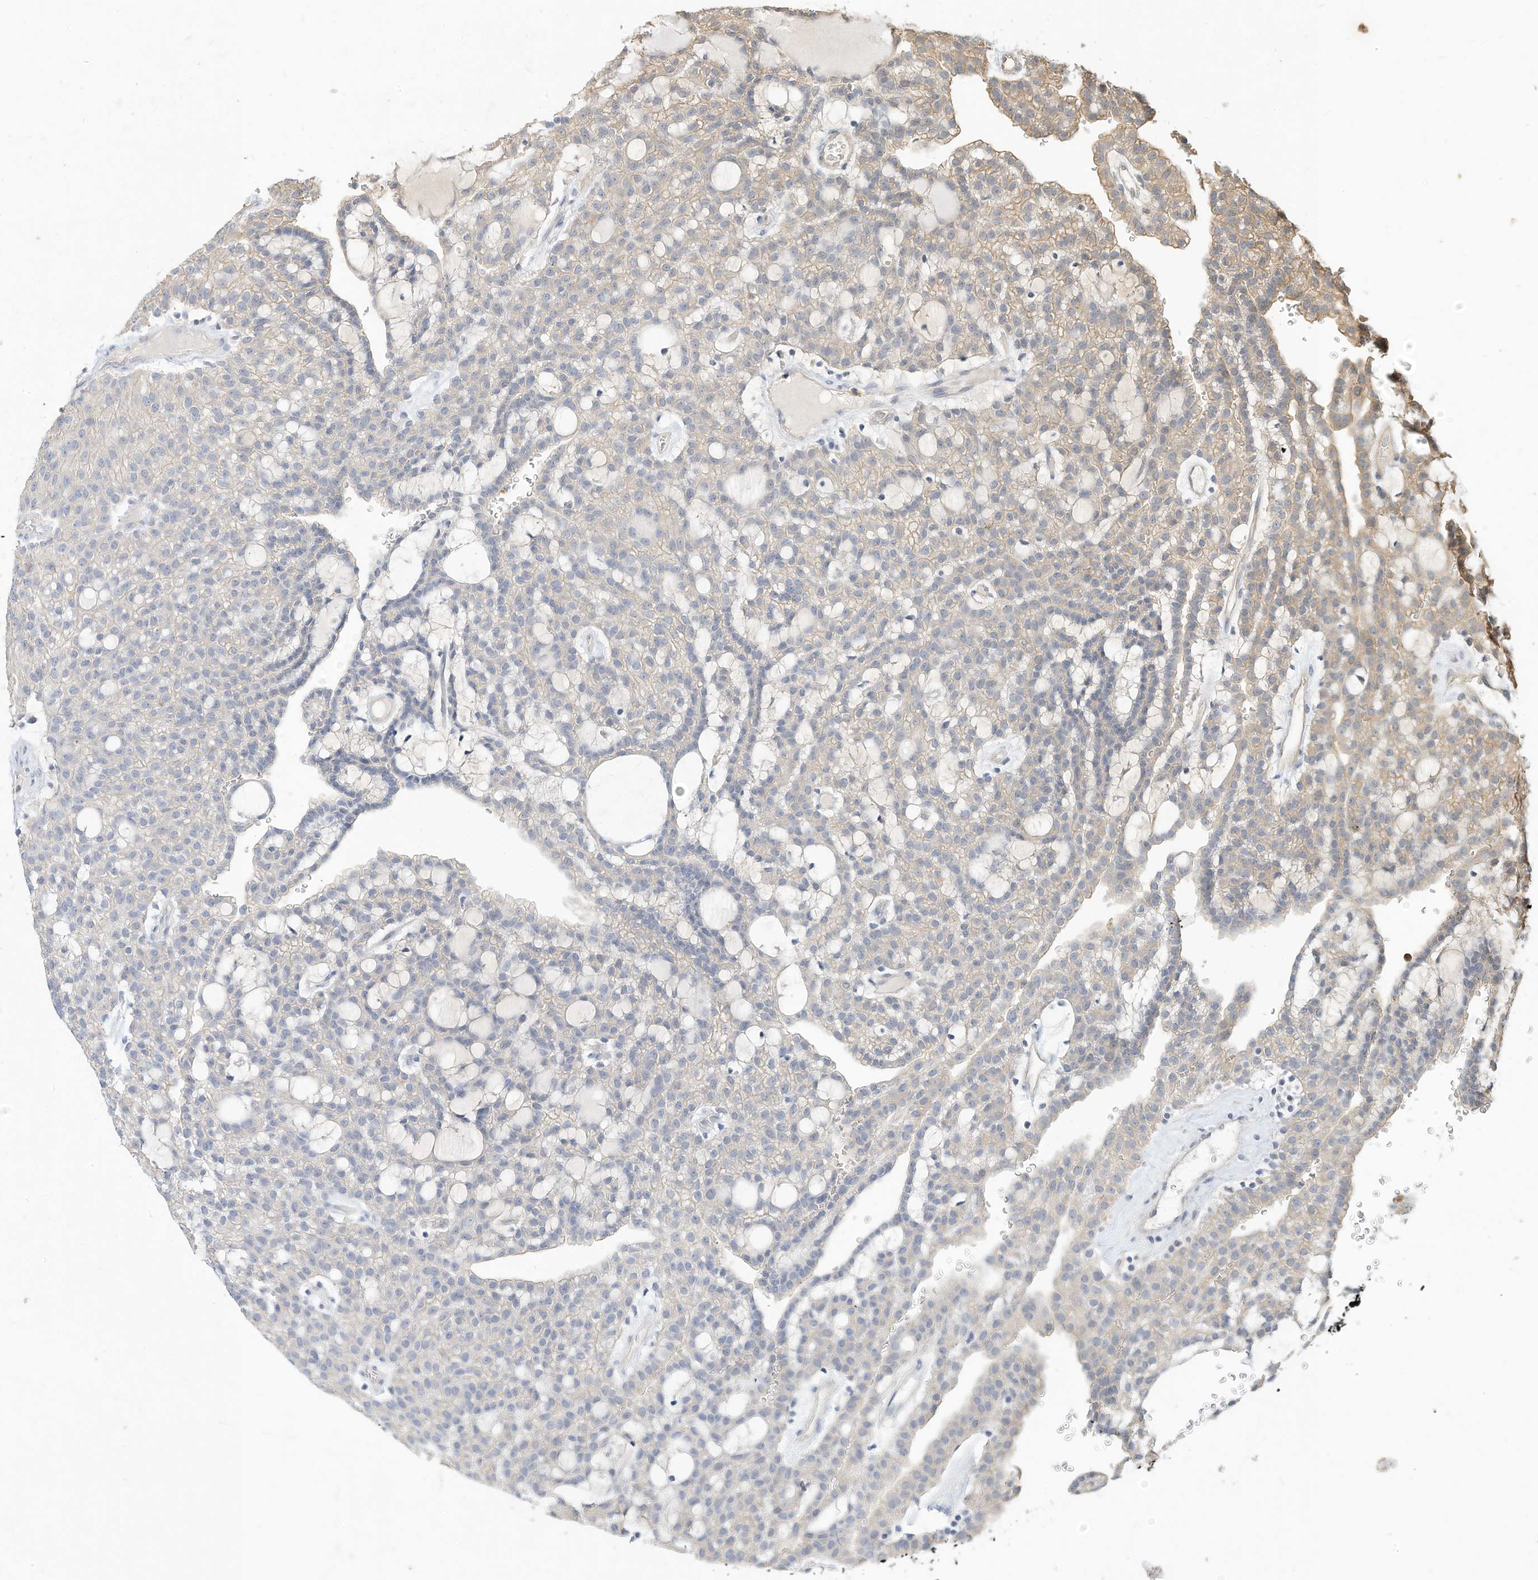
{"staining": {"intensity": "weak", "quantity": "<25%", "location": "cytoplasmic/membranous"}, "tissue": "renal cancer", "cell_type": "Tumor cells", "image_type": "cancer", "snomed": [{"axis": "morphology", "description": "Adenocarcinoma, NOS"}, {"axis": "topography", "description": "Kidney"}], "caption": "This is an IHC photomicrograph of renal cancer (adenocarcinoma). There is no staining in tumor cells.", "gene": "OFD1", "patient": {"sex": "male", "age": 63}}